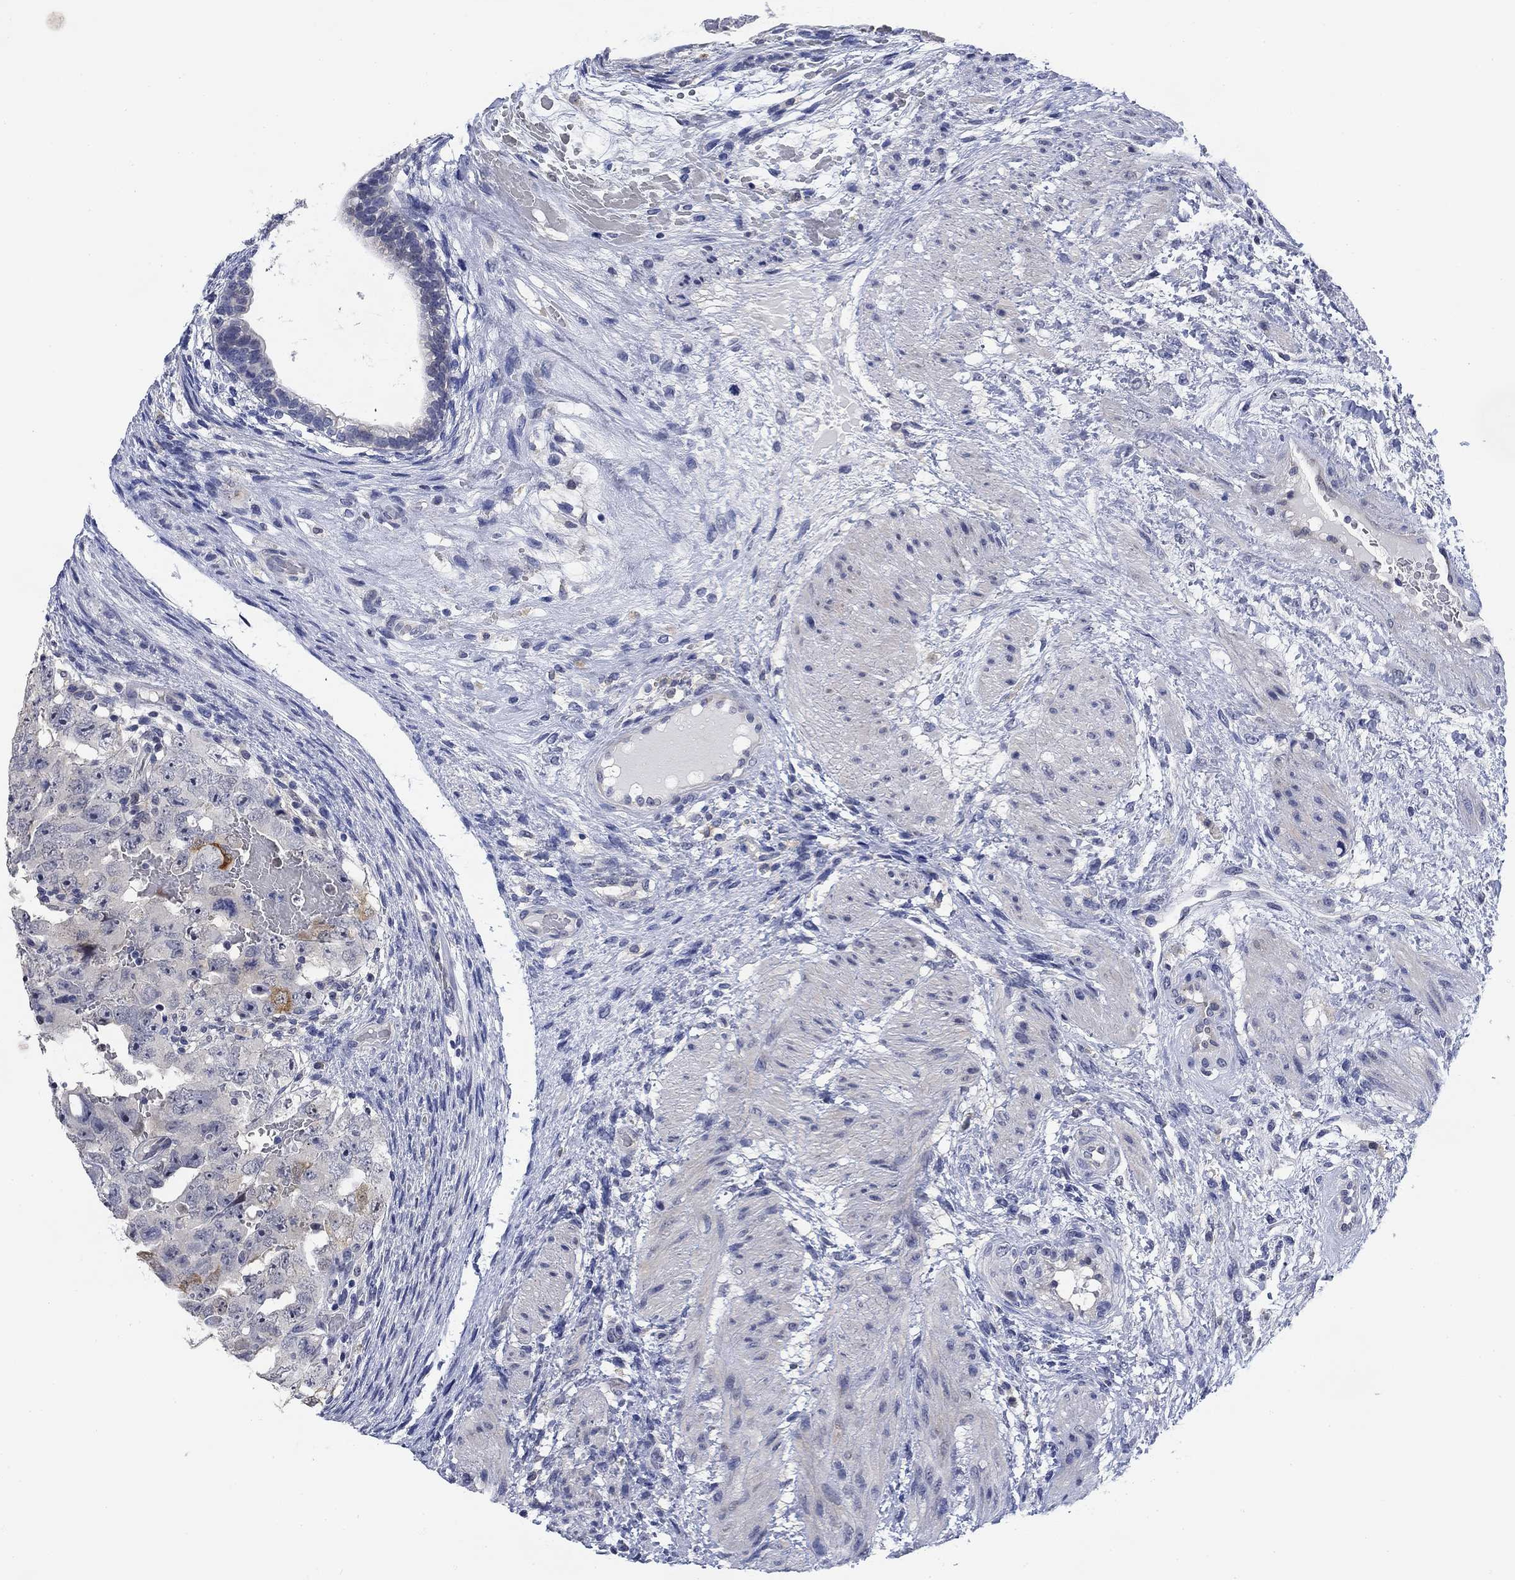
{"staining": {"intensity": "negative", "quantity": "none", "location": "none"}, "tissue": "testis cancer", "cell_type": "Tumor cells", "image_type": "cancer", "snomed": [{"axis": "morphology", "description": "Normal tissue, NOS"}, {"axis": "morphology", "description": "Carcinoma, Embryonal, NOS"}, {"axis": "topography", "description": "Testis"}, {"axis": "topography", "description": "Epididymis"}], "caption": "The IHC photomicrograph has no significant positivity in tumor cells of testis embryonal carcinoma tissue.", "gene": "DAZL", "patient": {"sex": "male", "age": 24}}